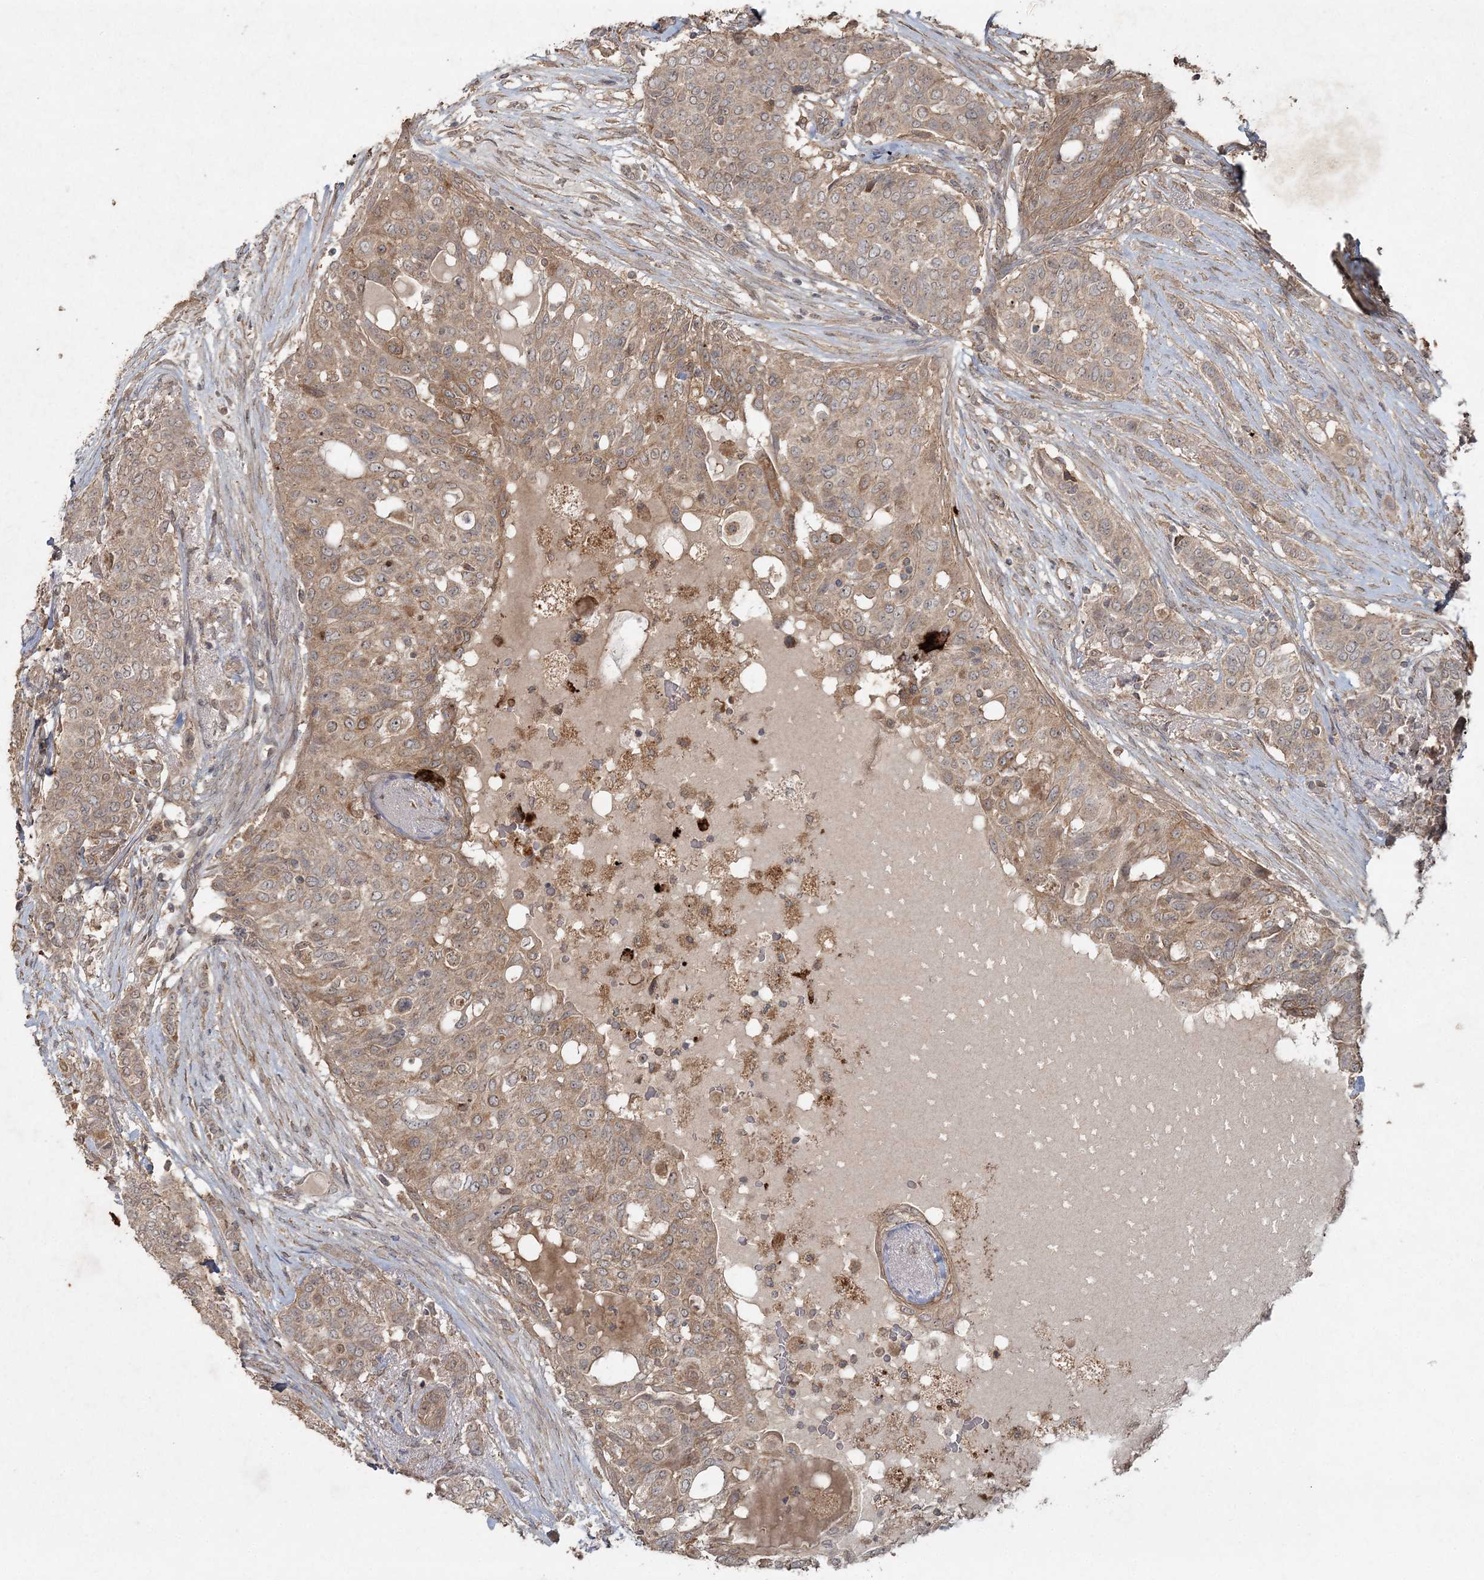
{"staining": {"intensity": "weak", "quantity": "25%-75%", "location": "cytoplasmic/membranous"}, "tissue": "breast cancer", "cell_type": "Tumor cells", "image_type": "cancer", "snomed": [{"axis": "morphology", "description": "Lobular carcinoma"}, {"axis": "topography", "description": "Breast"}], "caption": "Immunohistochemical staining of breast cancer (lobular carcinoma) demonstrates weak cytoplasmic/membranous protein staining in approximately 25%-75% of tumor cells. (DAB IHC with brightfield microscopy, high magnification).", "gene": "SPRY1", "patient": {"sex": "female", "age": 51}}